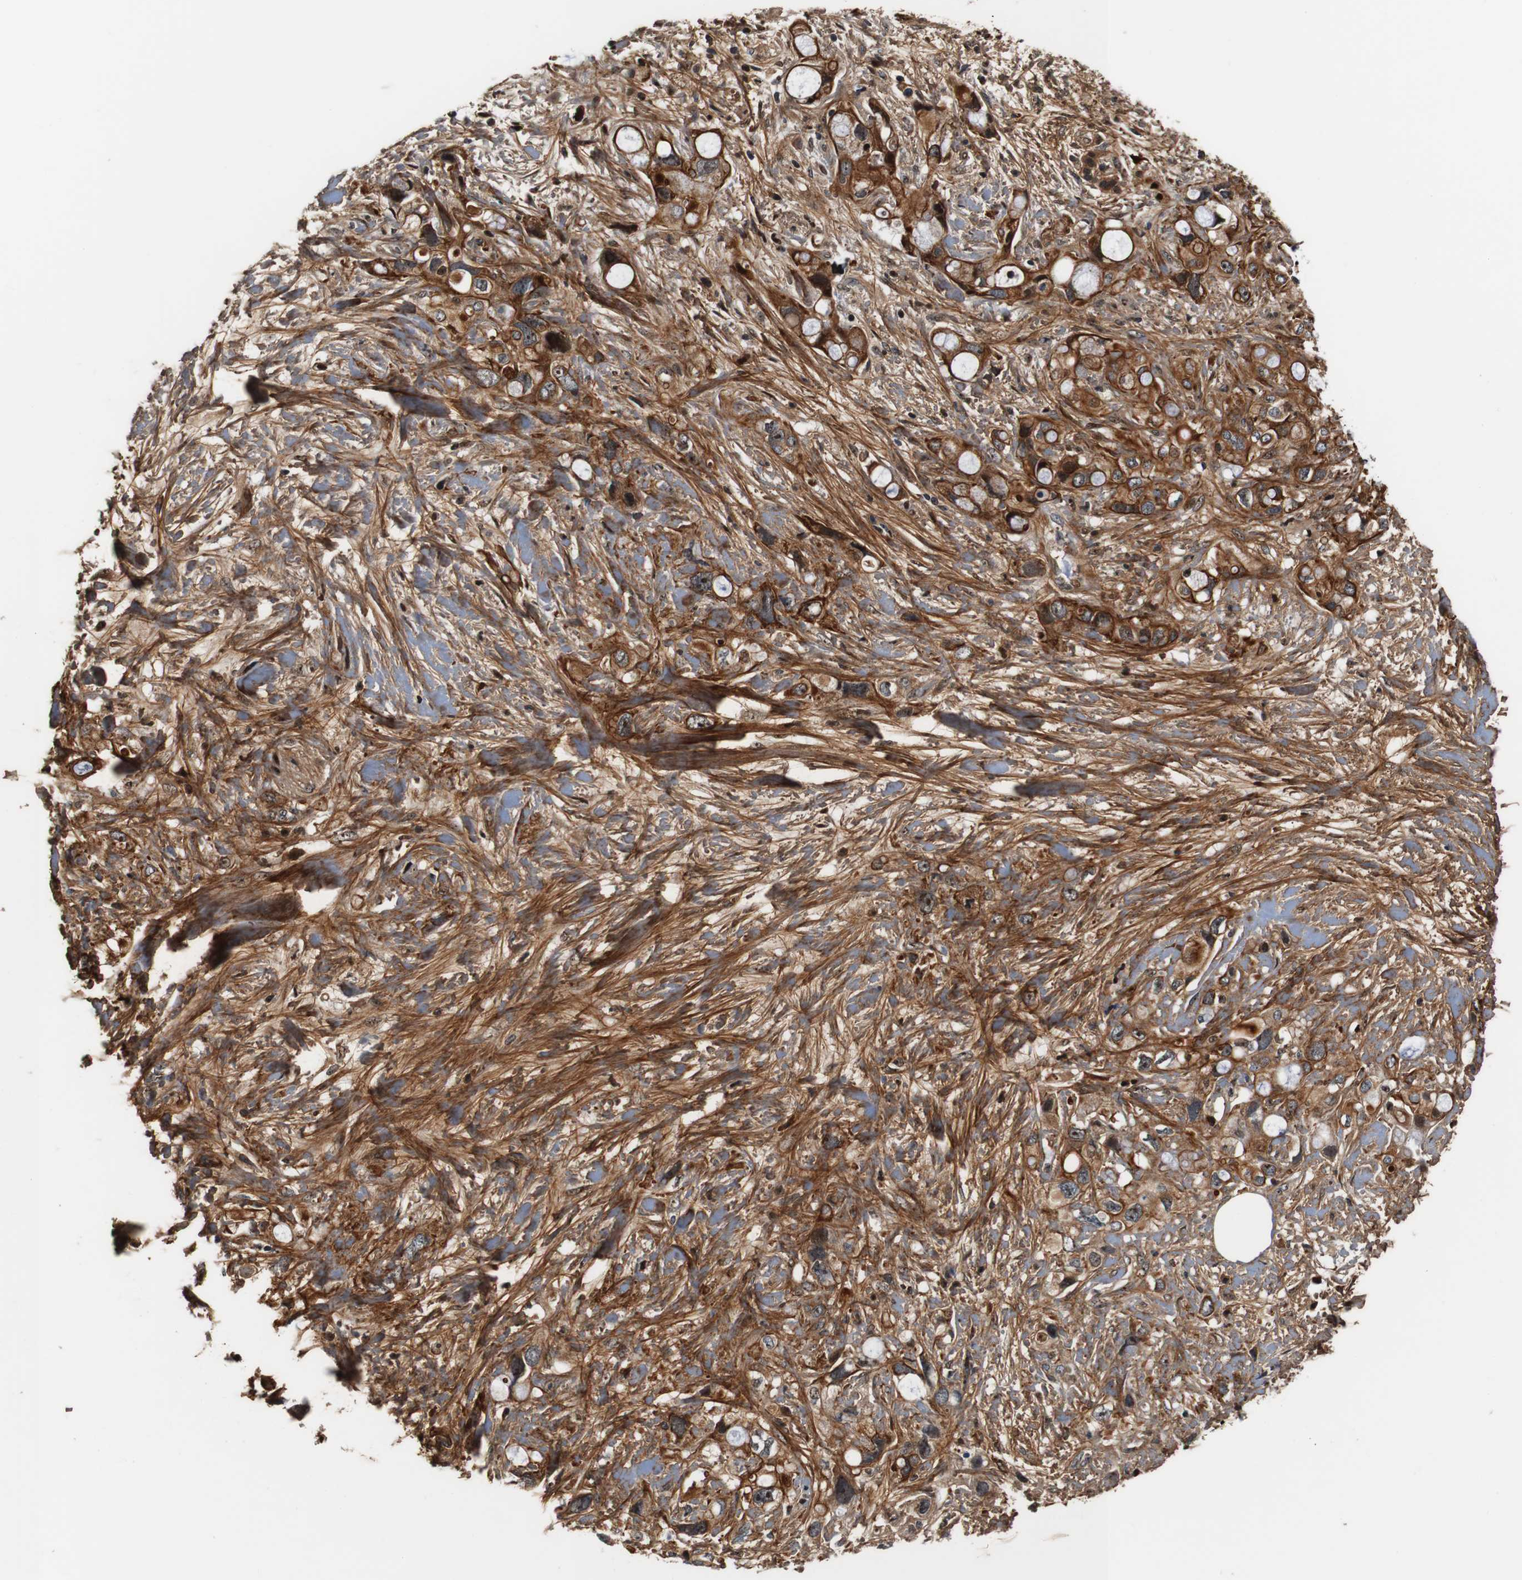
{"staining": {"intensity": "moderate", "quantity": ">75%", "location": "cytoplasmic/membranous"}, "tissue": "pancreatic cancer", "cell_type": "Tumor cells", "image_type": "cancer", "snomed": [{"axis": "morphology", "description": "Adenocarcinoma, NOS"}, {"axis": "topography", "description": "Pancreas"}], "caption": "Protein expression analysis of human pancreatic cancer reveals moderate cytoplasmic/membranous staining in approximately >75% of tumor cells.", "gene": "LRP4", "patient": {"sex": "female", "age": 56}}